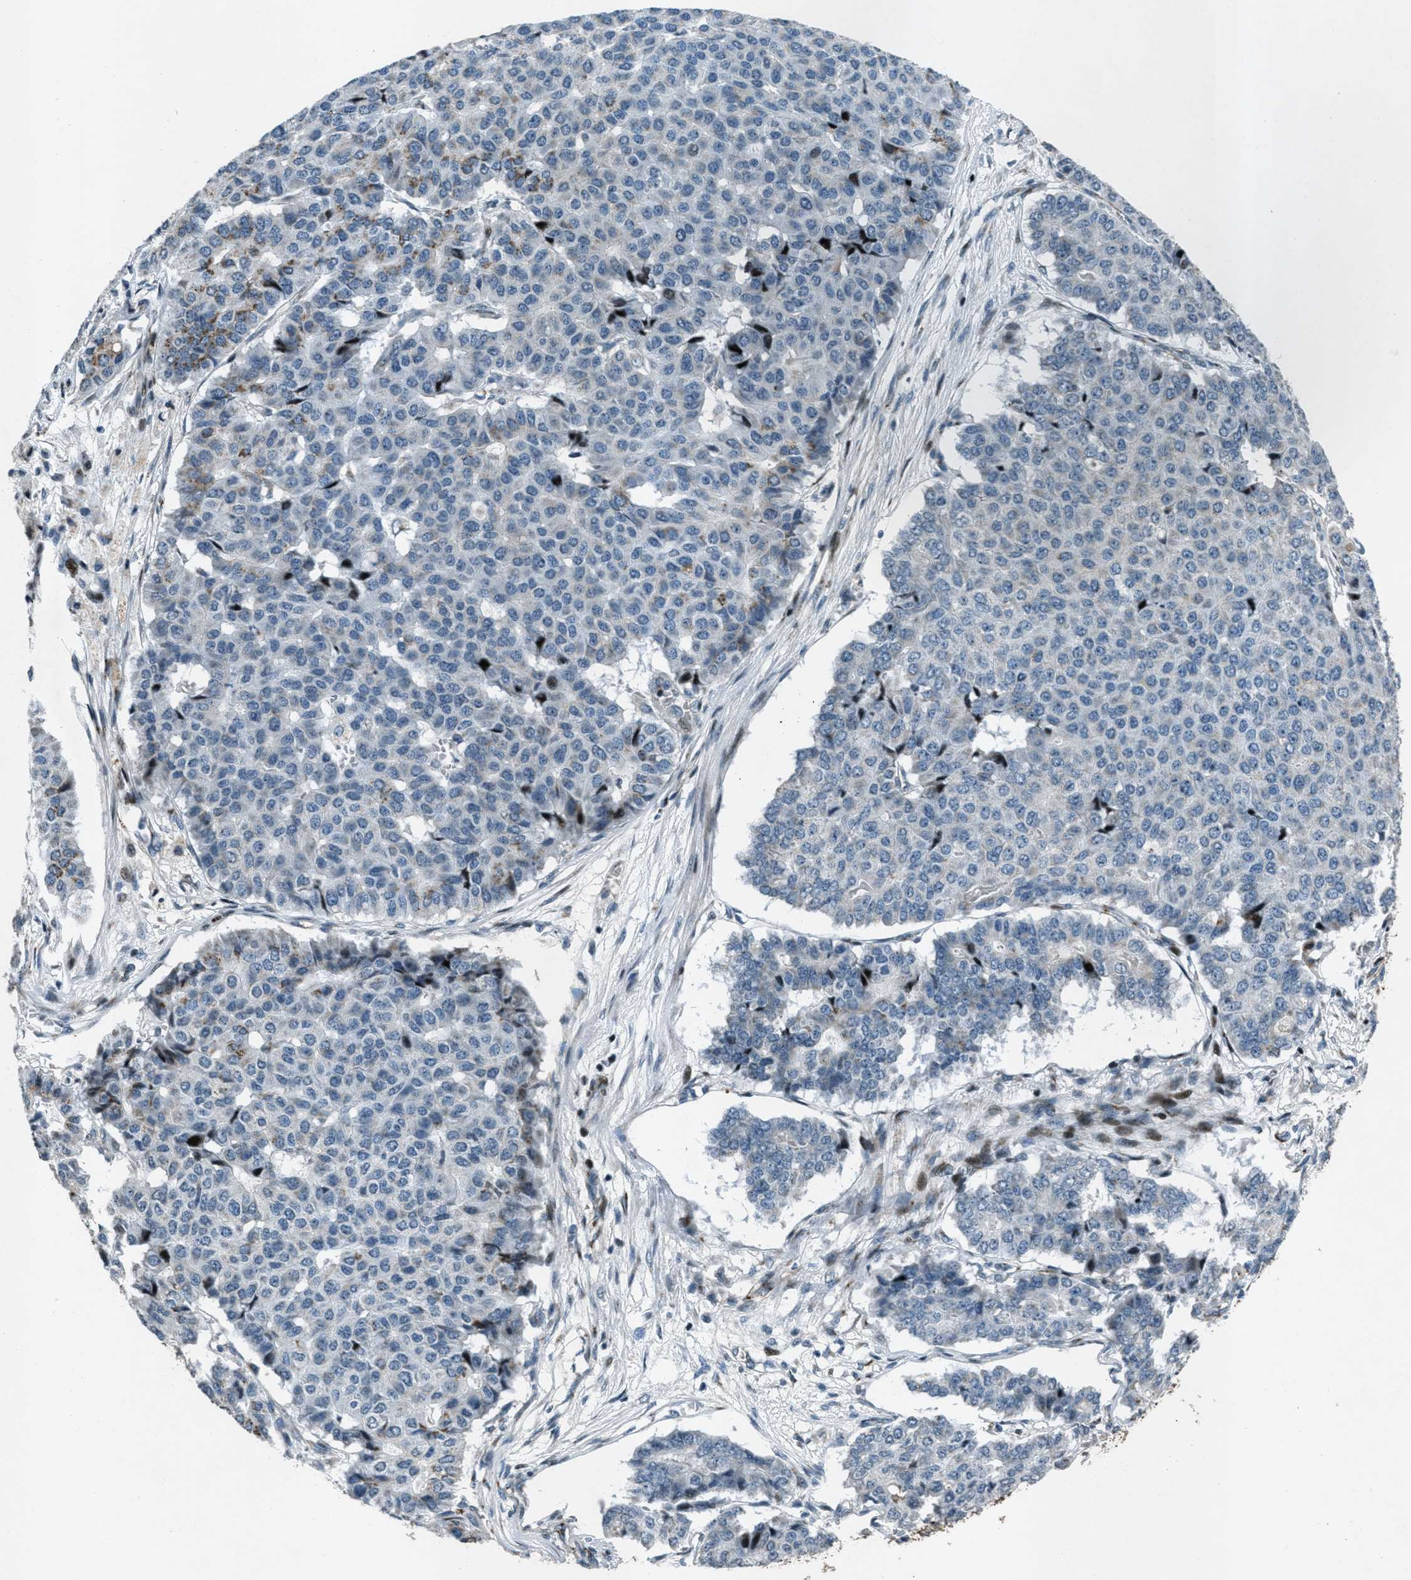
{"staining": {"intensity": "moderate", "quantity": "<25%", "location": "cytoplasmic/membranous"}, "tissue": "pancreatic cancer", "cell_type": "Tumor cells", "image_type": "cancer", "snomed": [{"axis": "morphology", "description": "Adenocarcinoma, NOS"}, {"axis": "topography", "description": "Pancreas"}], "caption": "Pancreatic adenocarcinoma tissue shows moderate cytoplasmic/membranous staining in approximately <25% of tumor cells", "gene": "GPC6", "patient": {"sex": "male", "age": 50}}